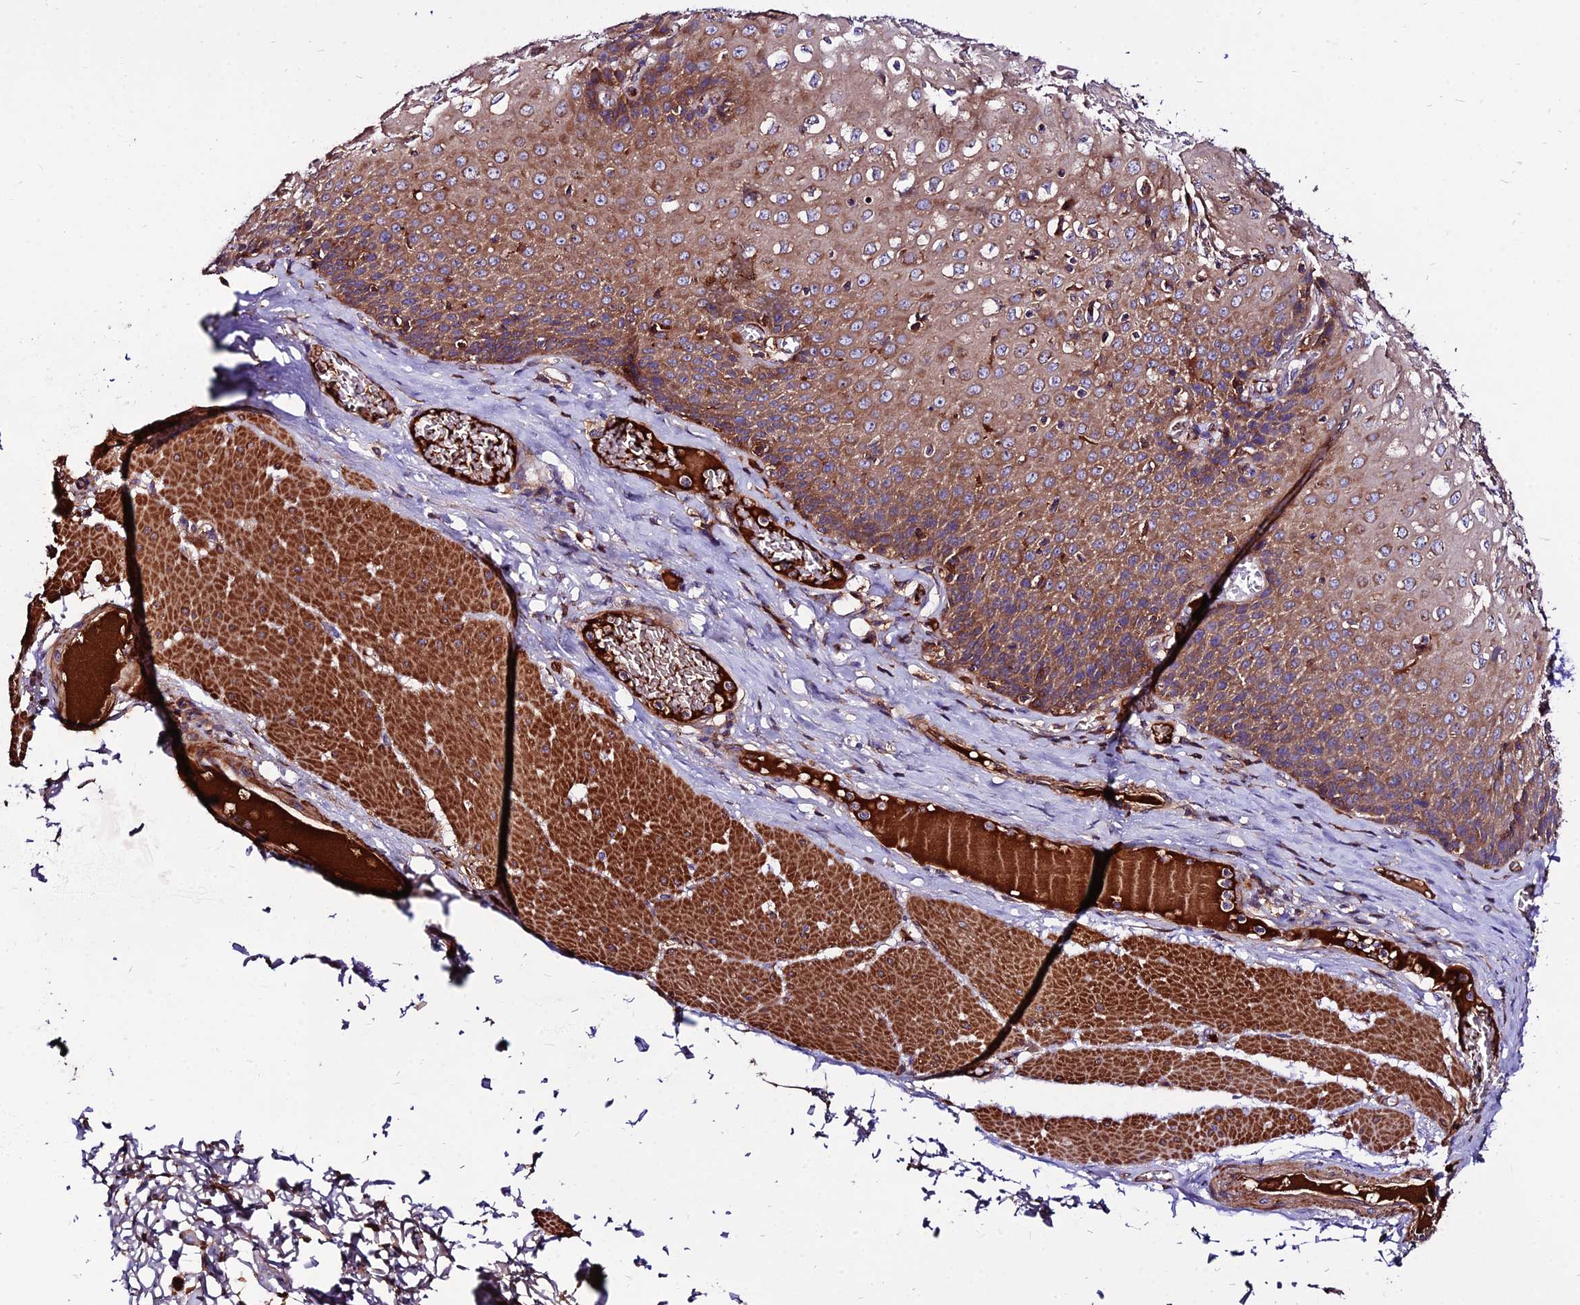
{"staining": {"intensity": "moderate", "quantity": ">75%", "location": "cytoplasmic/membranous"}, "tissue": "esophagus", "cell_type": "Squamous epithelial cells", "image_type": "normal", "snomed": [{"axis": "morphology", "description": "Normal tissue, NOS"}, {"axis": "topography", "description": "Esophagus"}], "caption": "This histopathology image displays immunohistochemistry (IHC) staining of normal human esophagus, with medium moderate cytoplasmic/membranous expression in approximately >75% of squamous epithelial cells.", "gene": "PYM1", "patient": {"sex": "male", "age": 60}}